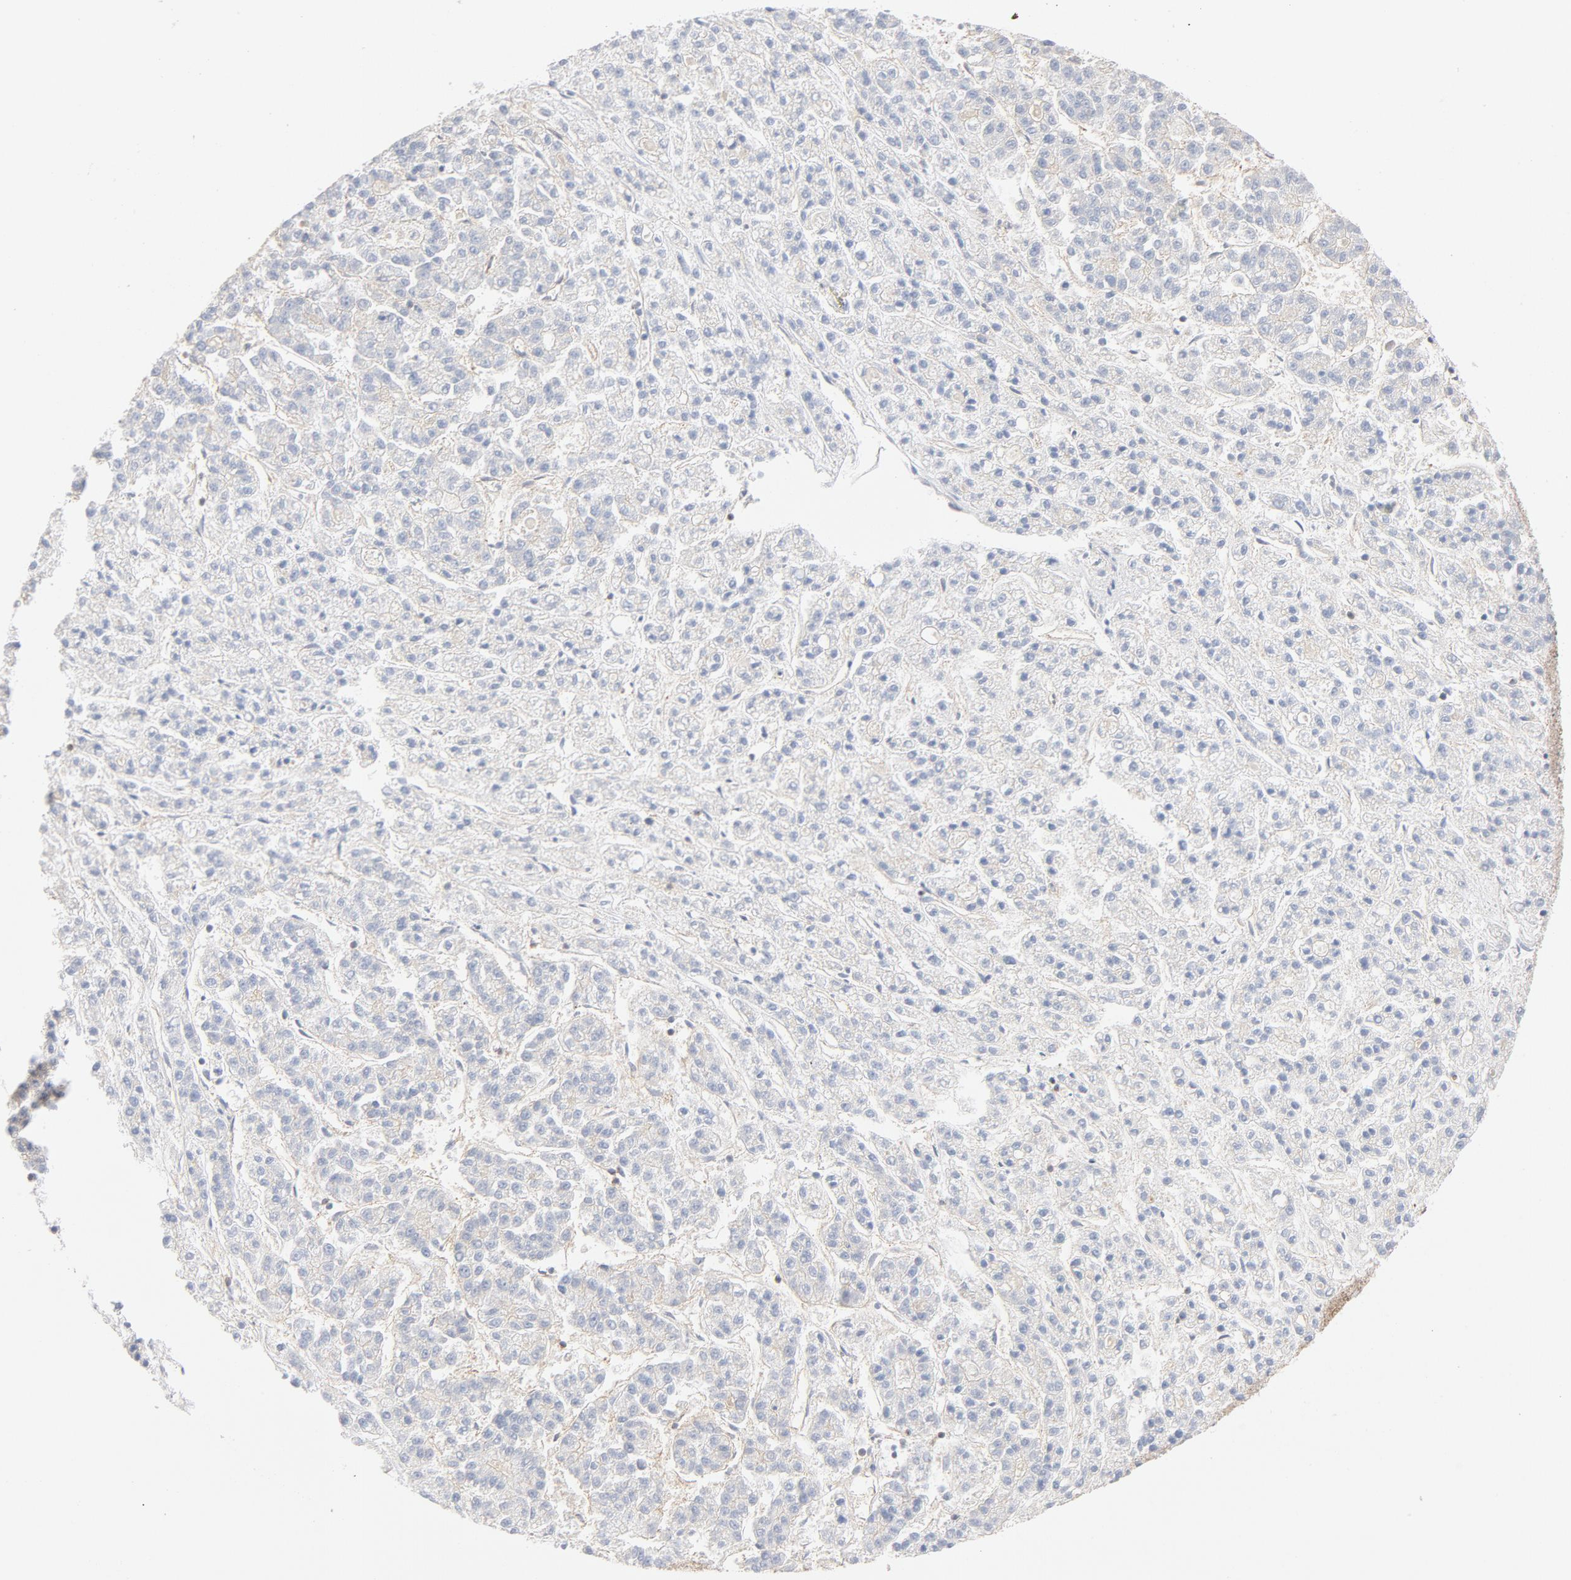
{"staining": {"intensity": "negative", "quantity": "none", "location": "none"}, "tissue": "liver cancer", "cell_type": "Tumor cells", "image_type": "cancer", "snomed": [{"axis": "morphology", "description": "Carcinoma, Hepatocellular, NOS"}, {"axis": "topography", "description": "Liver"}], "caption": "The micrograph exhibits no significant staining in tumor cells of hepatocellular carcinoma (liver).", "gene": "SRC", "patient": {"sex": "male", "age": 70}}